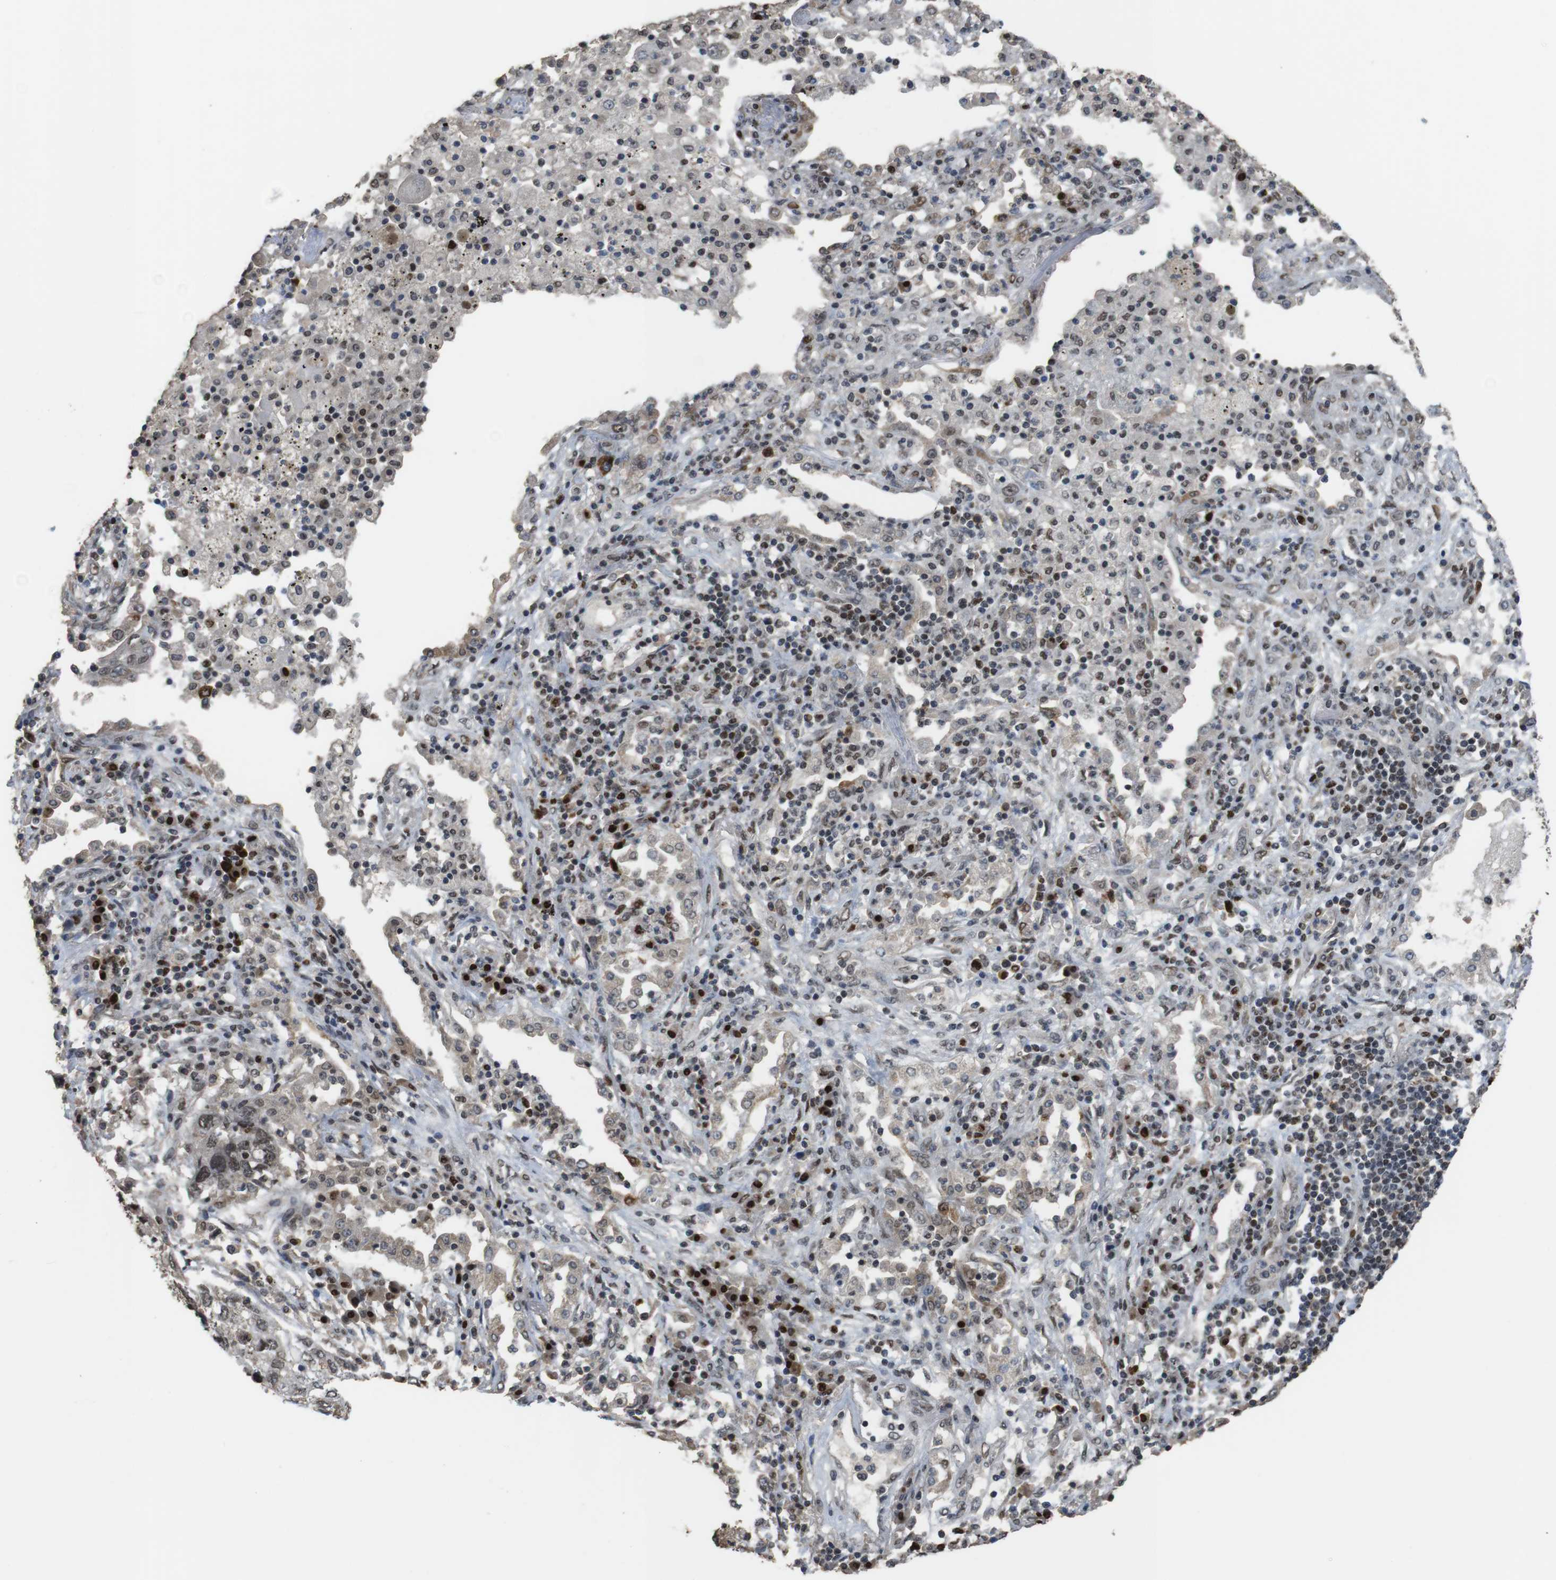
{"staining": {"intensity": "weak", "quantity": "25%-75%", "location": "nuclear"}, "tissue": "lung cancer", "cell_type": "Tumor cells", "image_type": "cancer", "snomed": [{"axis": "morphology", "description": "Squamous cell carcinoma, NOS"}, {"axis": "topography", "description": "Lung"}], "caption": "Lung cancer (squamous cell carcinoma) tissue demonstrates weak nuclear expression in about 25%-75% of tumor cells", "gene": "SUB1", "patient": {"sex": "female", "age": 63}}